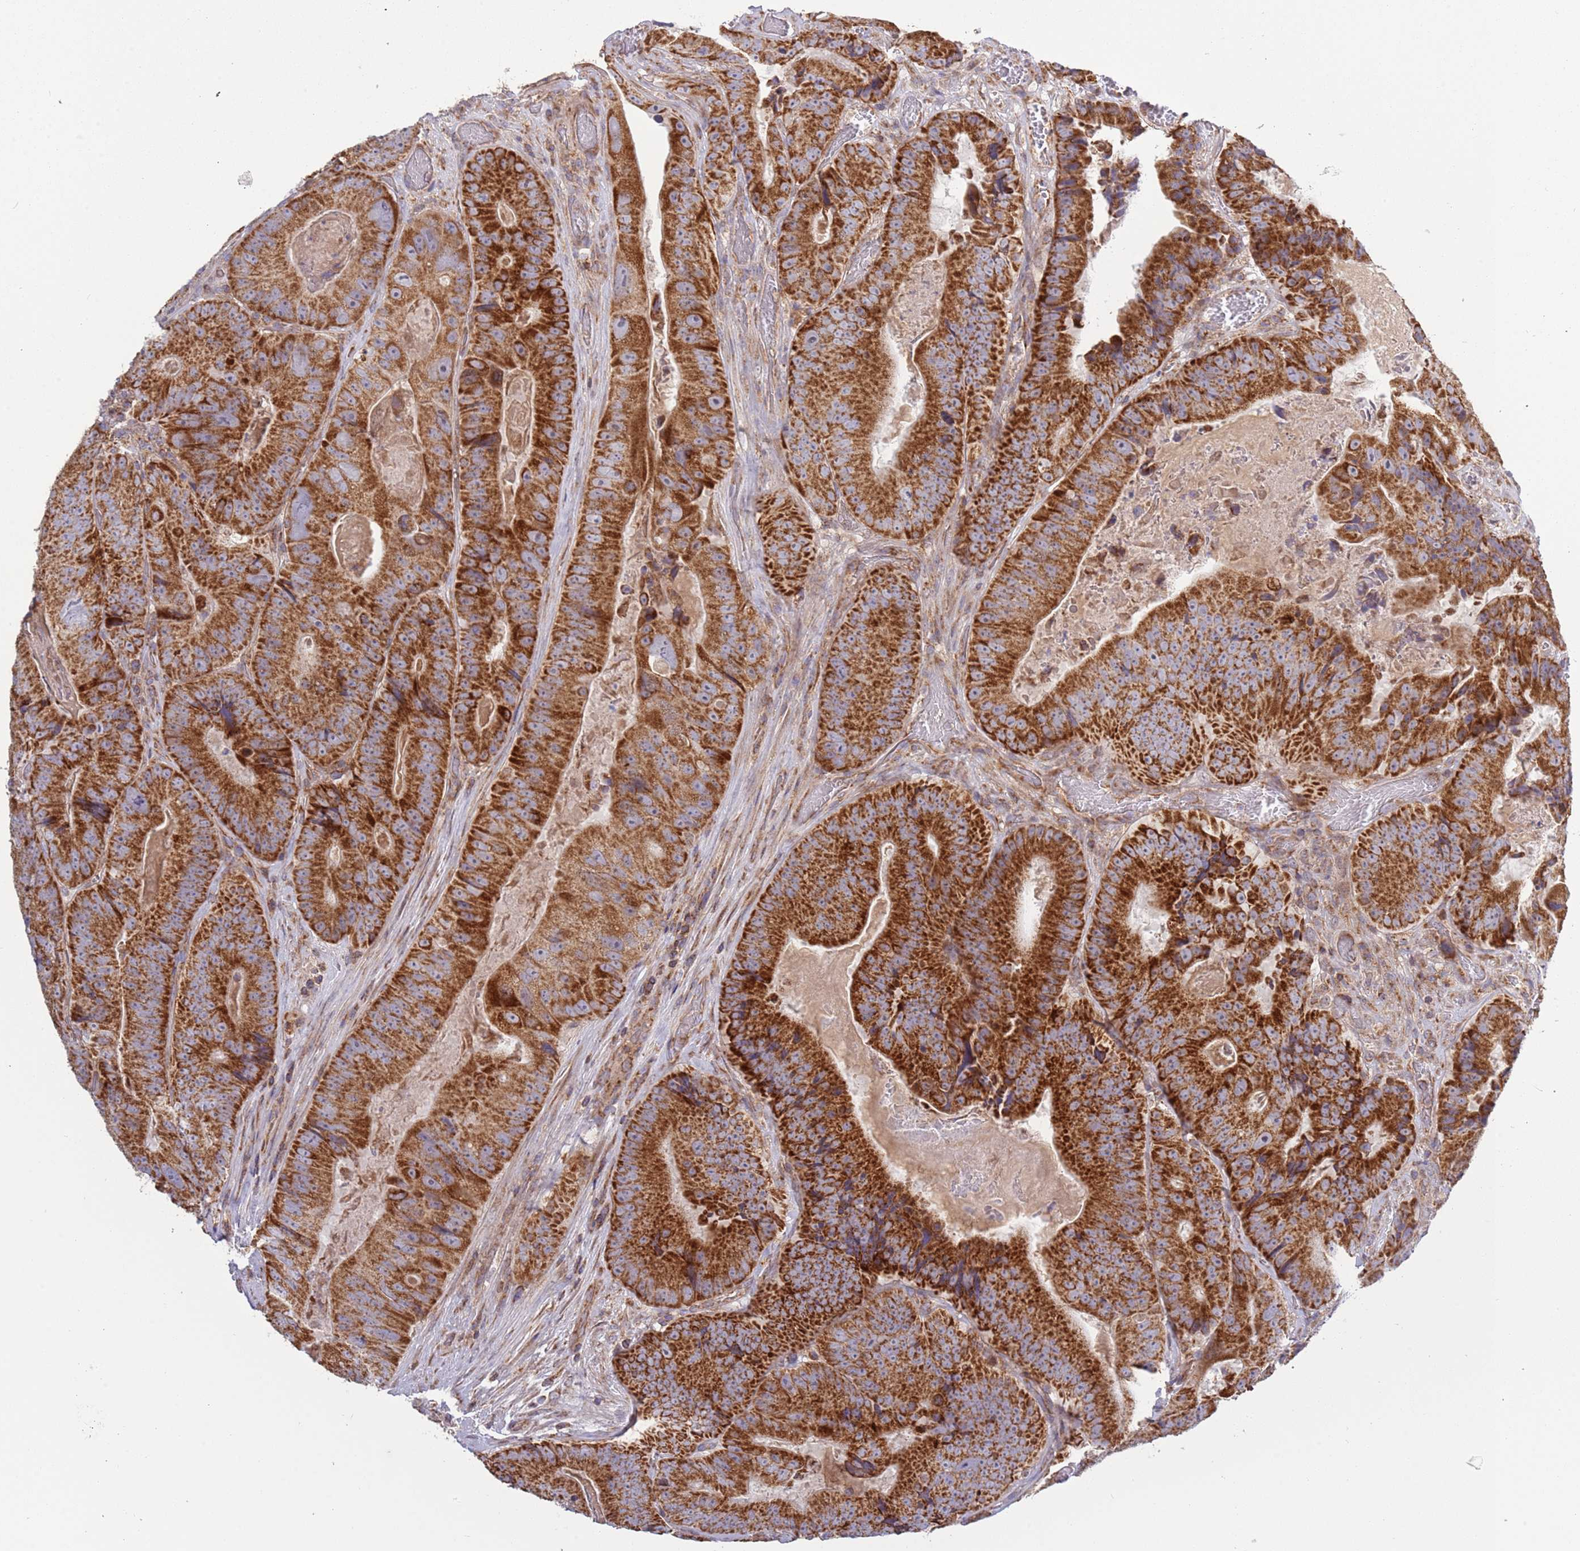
{"staining": {"intensity": "strong", "quantity": ">75%", "location": "cytoplasmic/membranous"}, "tissue": "colorectal cancer", "cell_type": "Tumor cells", "image_type": "cancer", "snomed": [{"axis": "morphology", "description": "Adenocarcinoma, NOS"}, {"axis": "topography", "description": "Colon"}], "caption": "Human colorectal cancer (adenocarcinoma) stained for a protein (brown) reveals strong cytoplasmic/membranous positive positivity in approximately >75% of tumor cells.", "gene": "IRS4", "patient": {"sex": "female", "age": 86}}